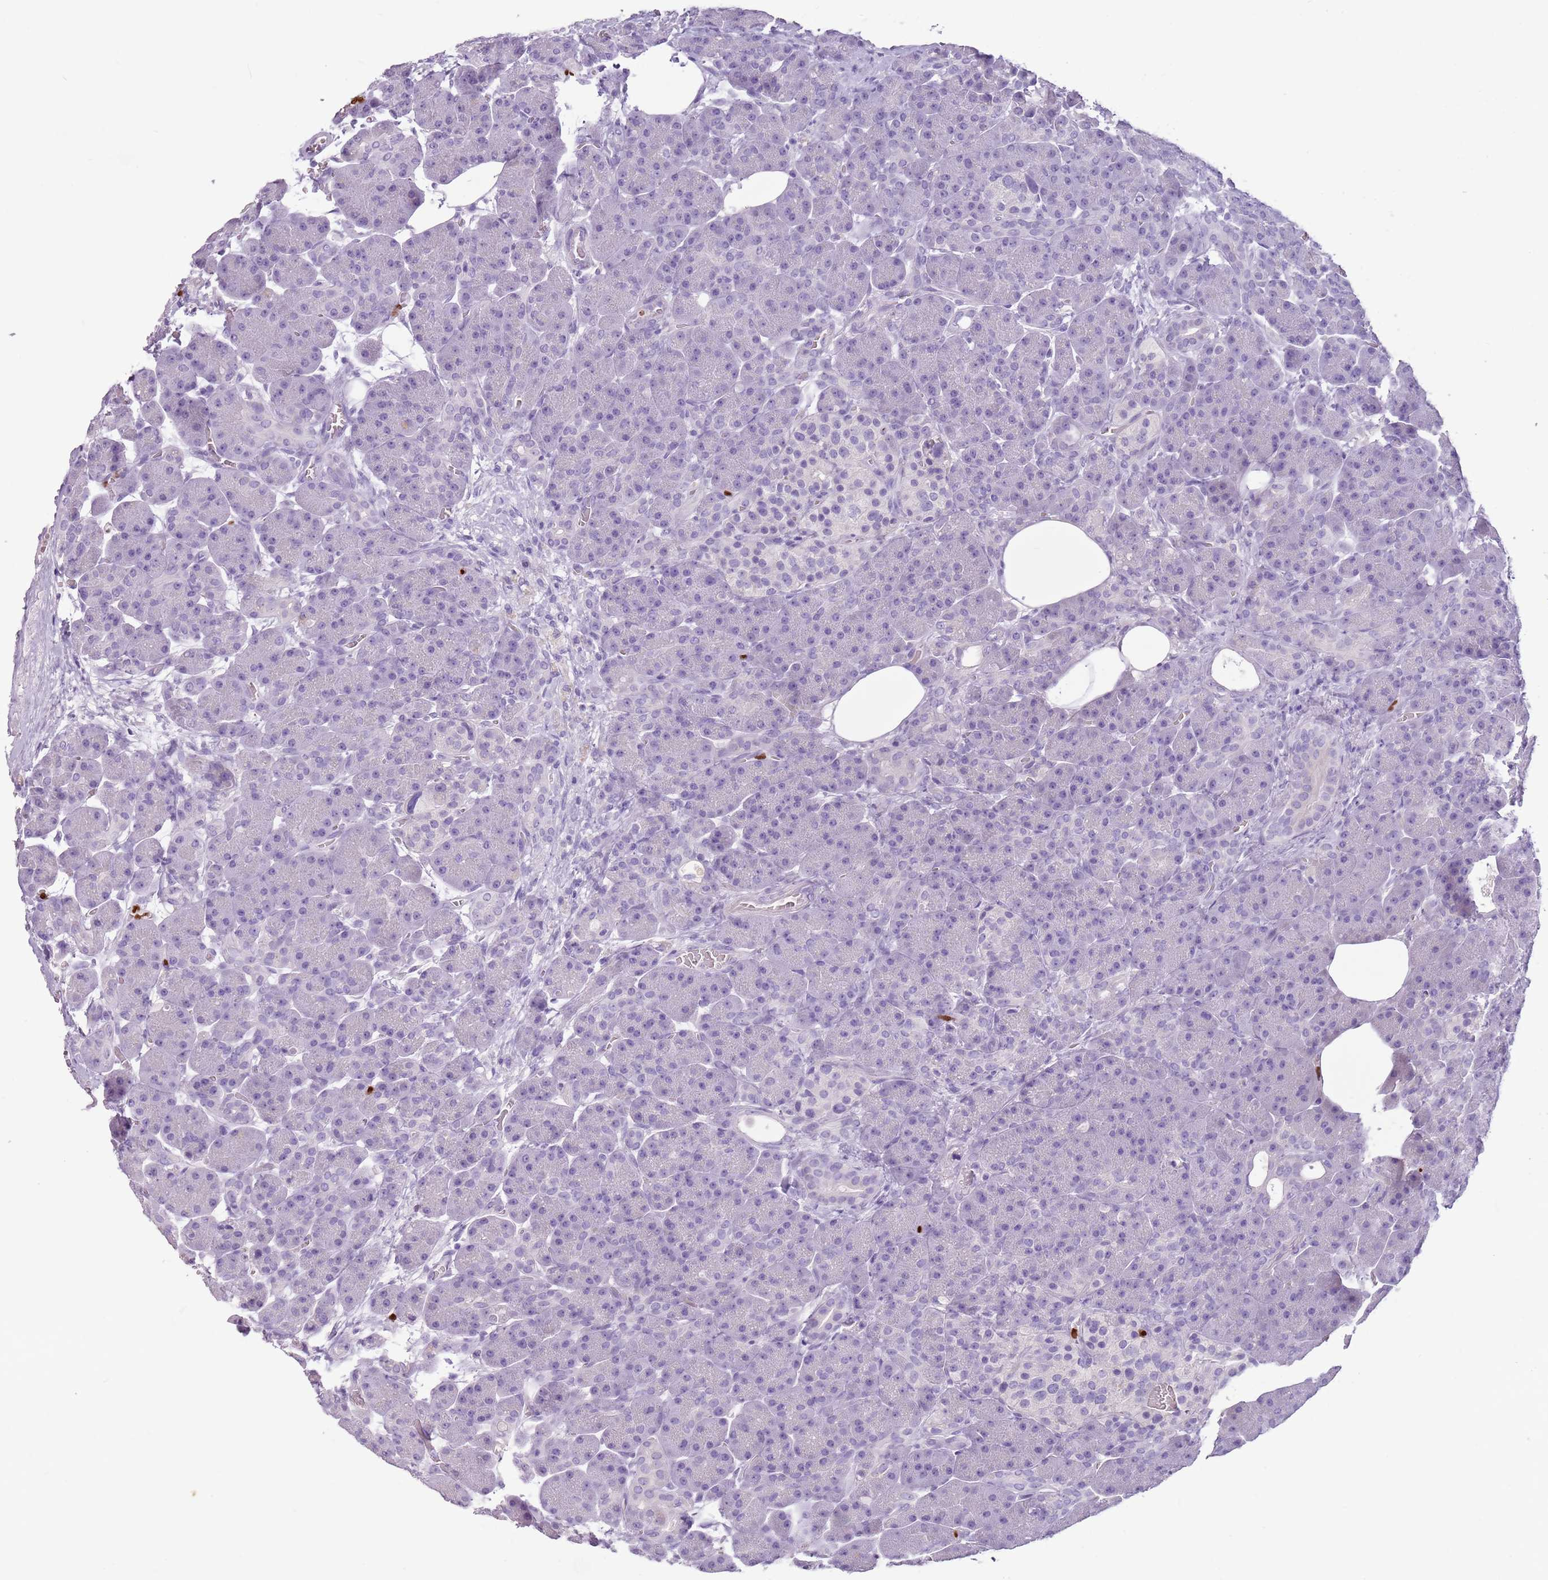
{"staining": {"intensity": "negative", "quantity": "none", "location": "none"}, "tissue": "pancreas", "cell_type": "Exocrine glandular cells", "image_type": "normal", "snomed": [{"axis": "morphology", "description": "Normal tissue, NOS"}, {"axis": "topography", "description": "Pancreas"}], "caption": "DAB (3,3'-diaminobenzidine) immunohistochemical staining of unremarkable pancreas exhibits no significant positivity in exocrine glandular cells. Nuclei are stained in blue.", "gene": "CELF6", "patient": {"sex": "male", "age": 63}}